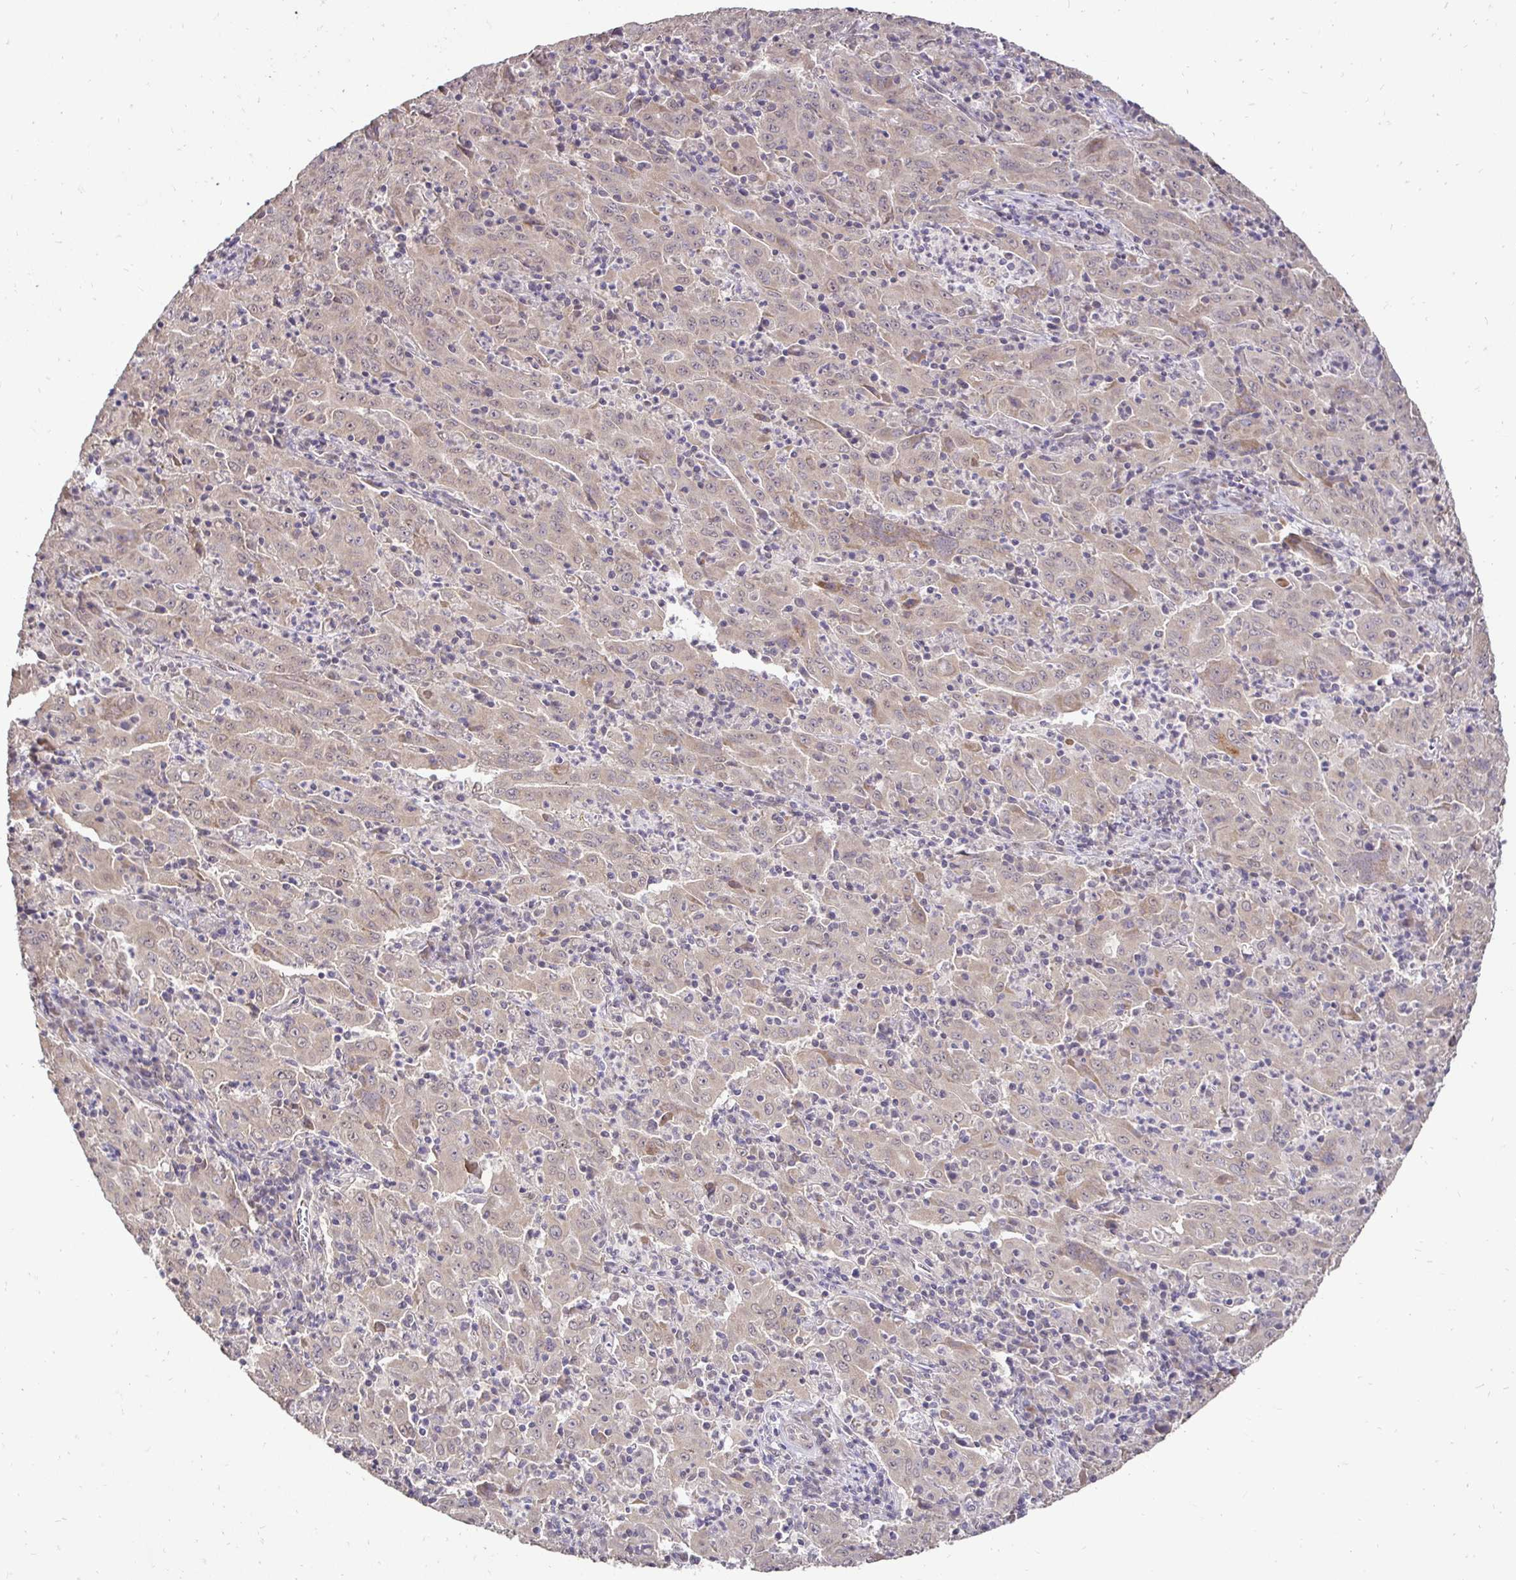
{"staining": {"intensity": "weak", "quantity": ">75%", "location": "cytoplasmic/membranous"}, "tissue": "pancreatic cancer", "cell_type": "Tumor cells", "image_type": "cancer", "snomed": [{"axis": "morphology", "description": "Adenocarcinoma, NOS"}, {"axis": "topography", "description": "Pancreas"}], "caption": "The immunohistochemical stain shows weak cytoplasmic/membranous staining in tumor cells of pancreatic cancer (adenocarcinoma) tissue.", "gene": "RHEBL1", "patient": {"sex": "male", "age": 63}}